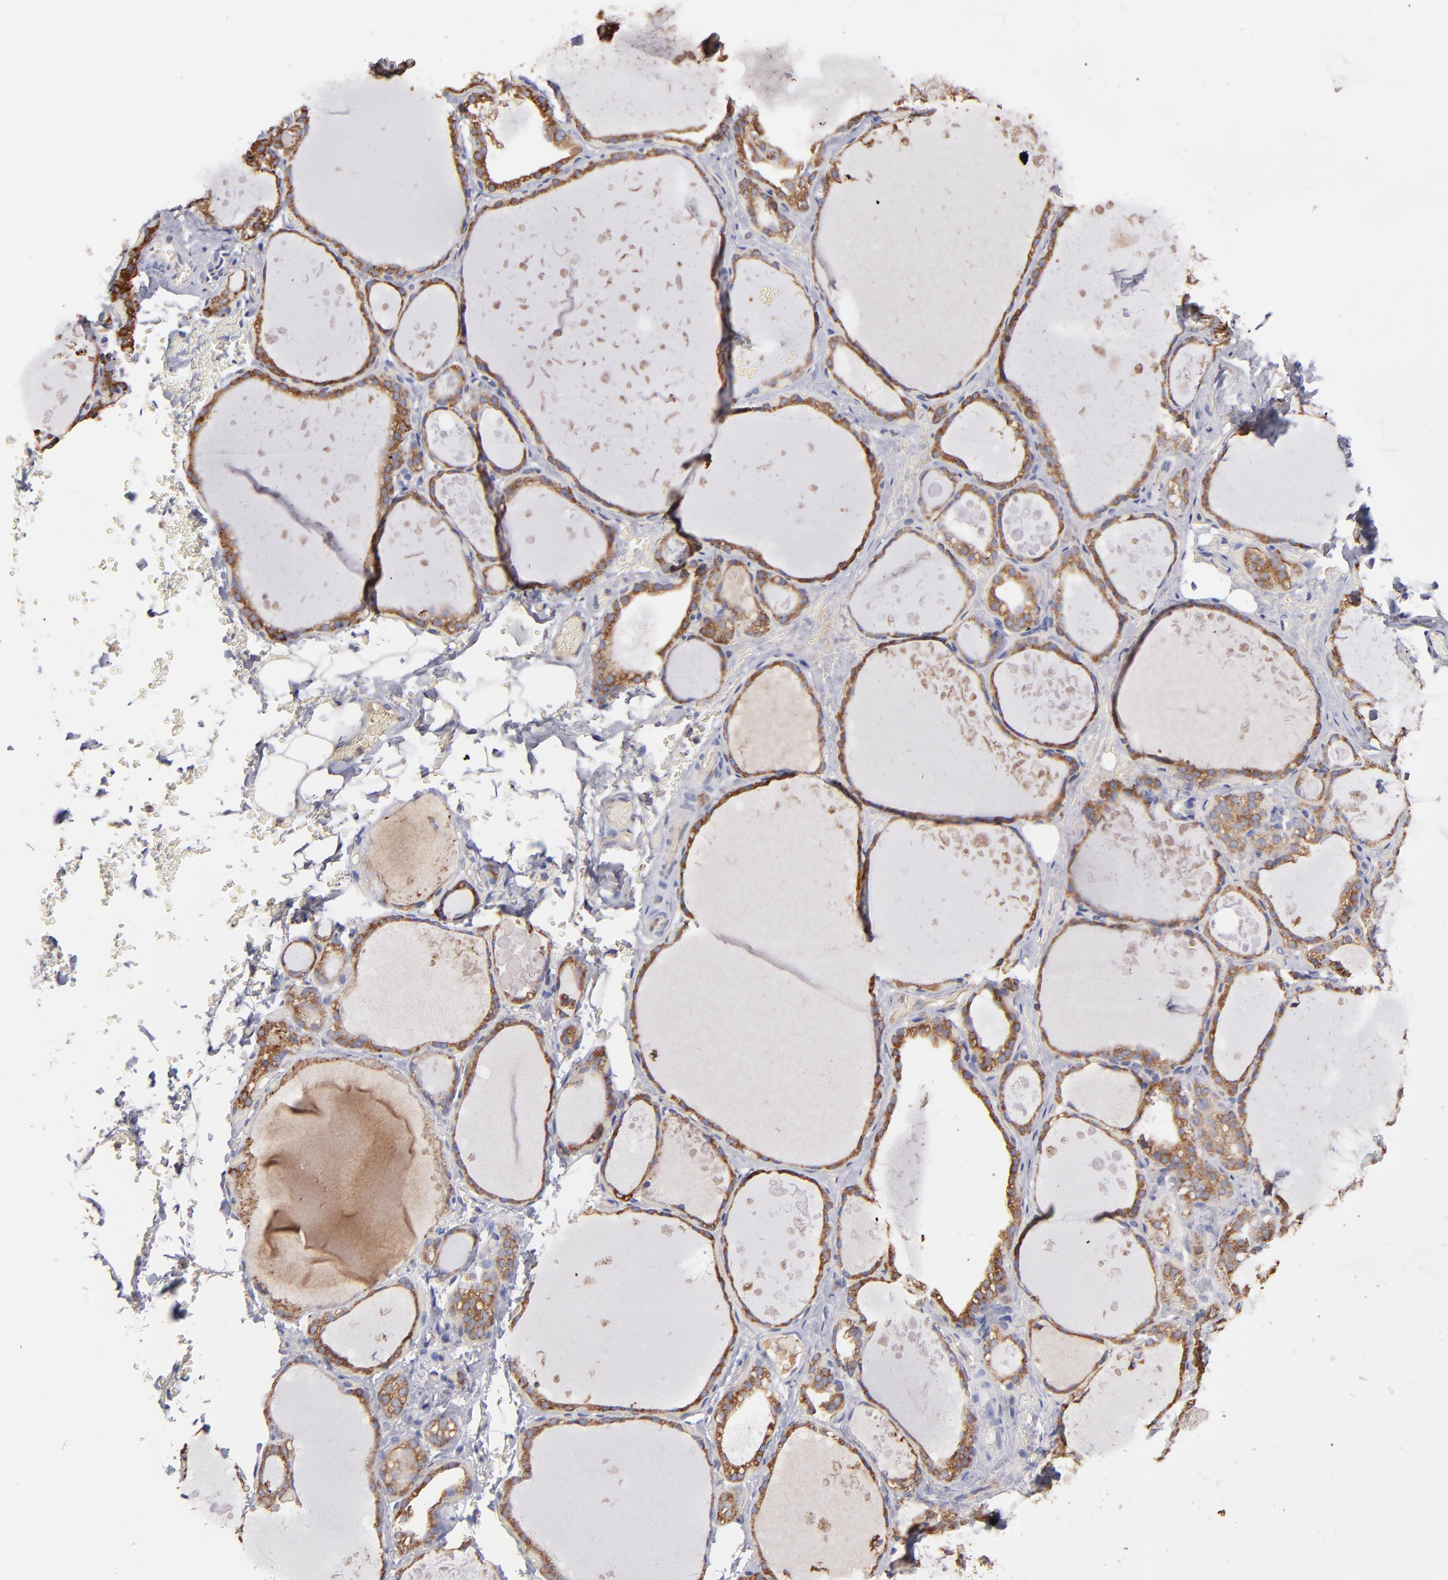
{"staining": {"intensity": "moderate", "quantity": ">75%", "location": "cytoplasmic/membranous"}, "tissue": "thyroid gland", "cell_type": "Glandular cells", "image_type": "normal", "snomed": [{"axis": "morphology", "description": "Normal tissue, NOS"}, {"axis": "topography", "description": "Thyroid gland"}], "caption": "Immunohistochemistry staining of normal thyroid gland, which displays medium levels of moderate cytoplasmic/membranous staining in about >75% of glandular cells indicating moderate cytoplasmic/membranous protein staining. The staining was performed using DAB (3,3'-diaminobenzidine) (brown) for protein detection and nuclei were counterstained in hematoxylin (blue).", "gene": "NFKBIE", "patient": {"sex": "male", "age": 61}}